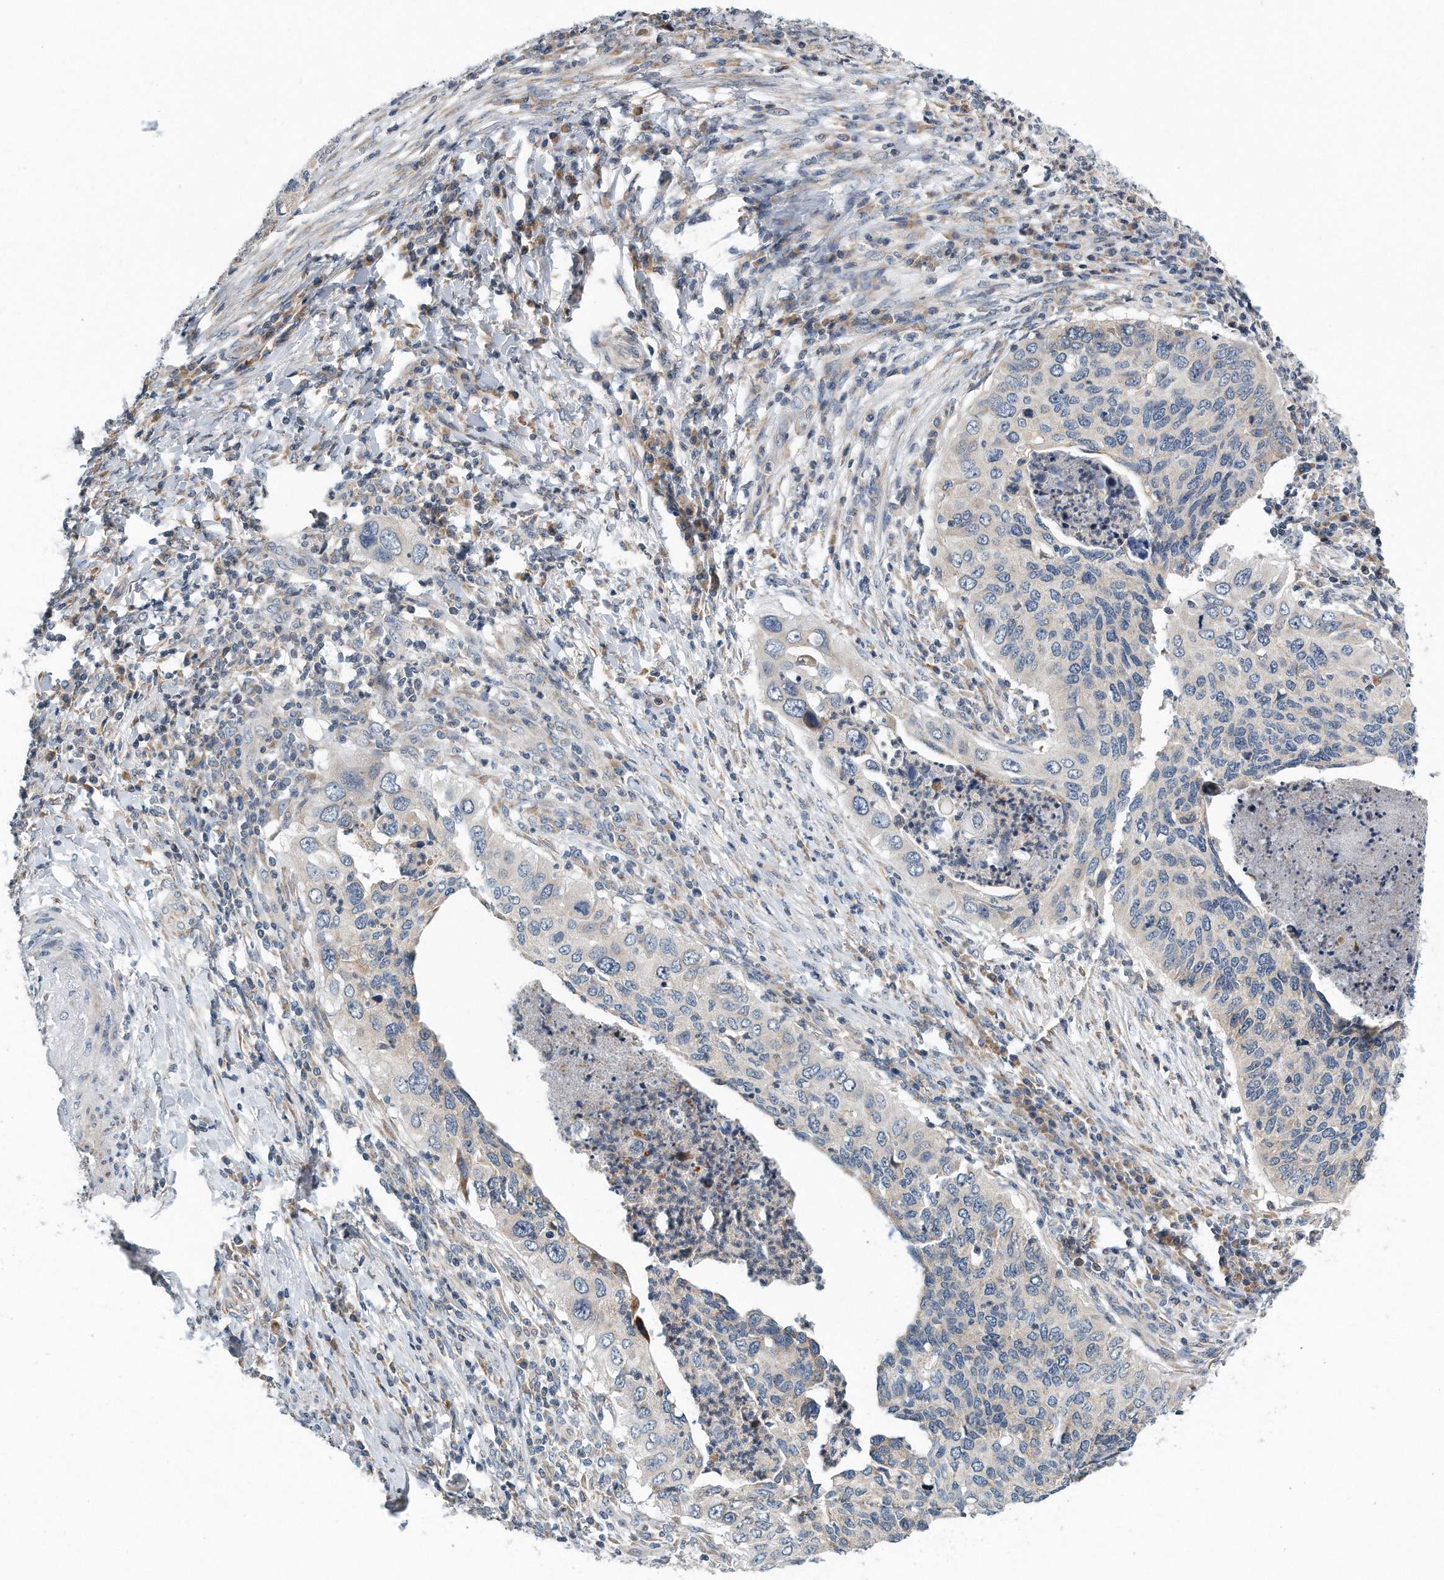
{"staining": {"intensity": "negative", "quantity": "none", "location": "none"}, "tissue": "cervical cancer", "cell_type": "Tumor cells", "image_type": "cancer", "snomed": [{"axis": "morphology", "description": "Squamous cell carcinoma, NOS"}, {"axis": "topography", "description": "Cervix"}], "caption": "DAB immunohistochemical staining of human cervical cancer (squamous cell carcinoma) demonstrates no significant positivity in tumor cells.", "gene": "VLDLR", "patient": {"sex": "female", "age": 38}}